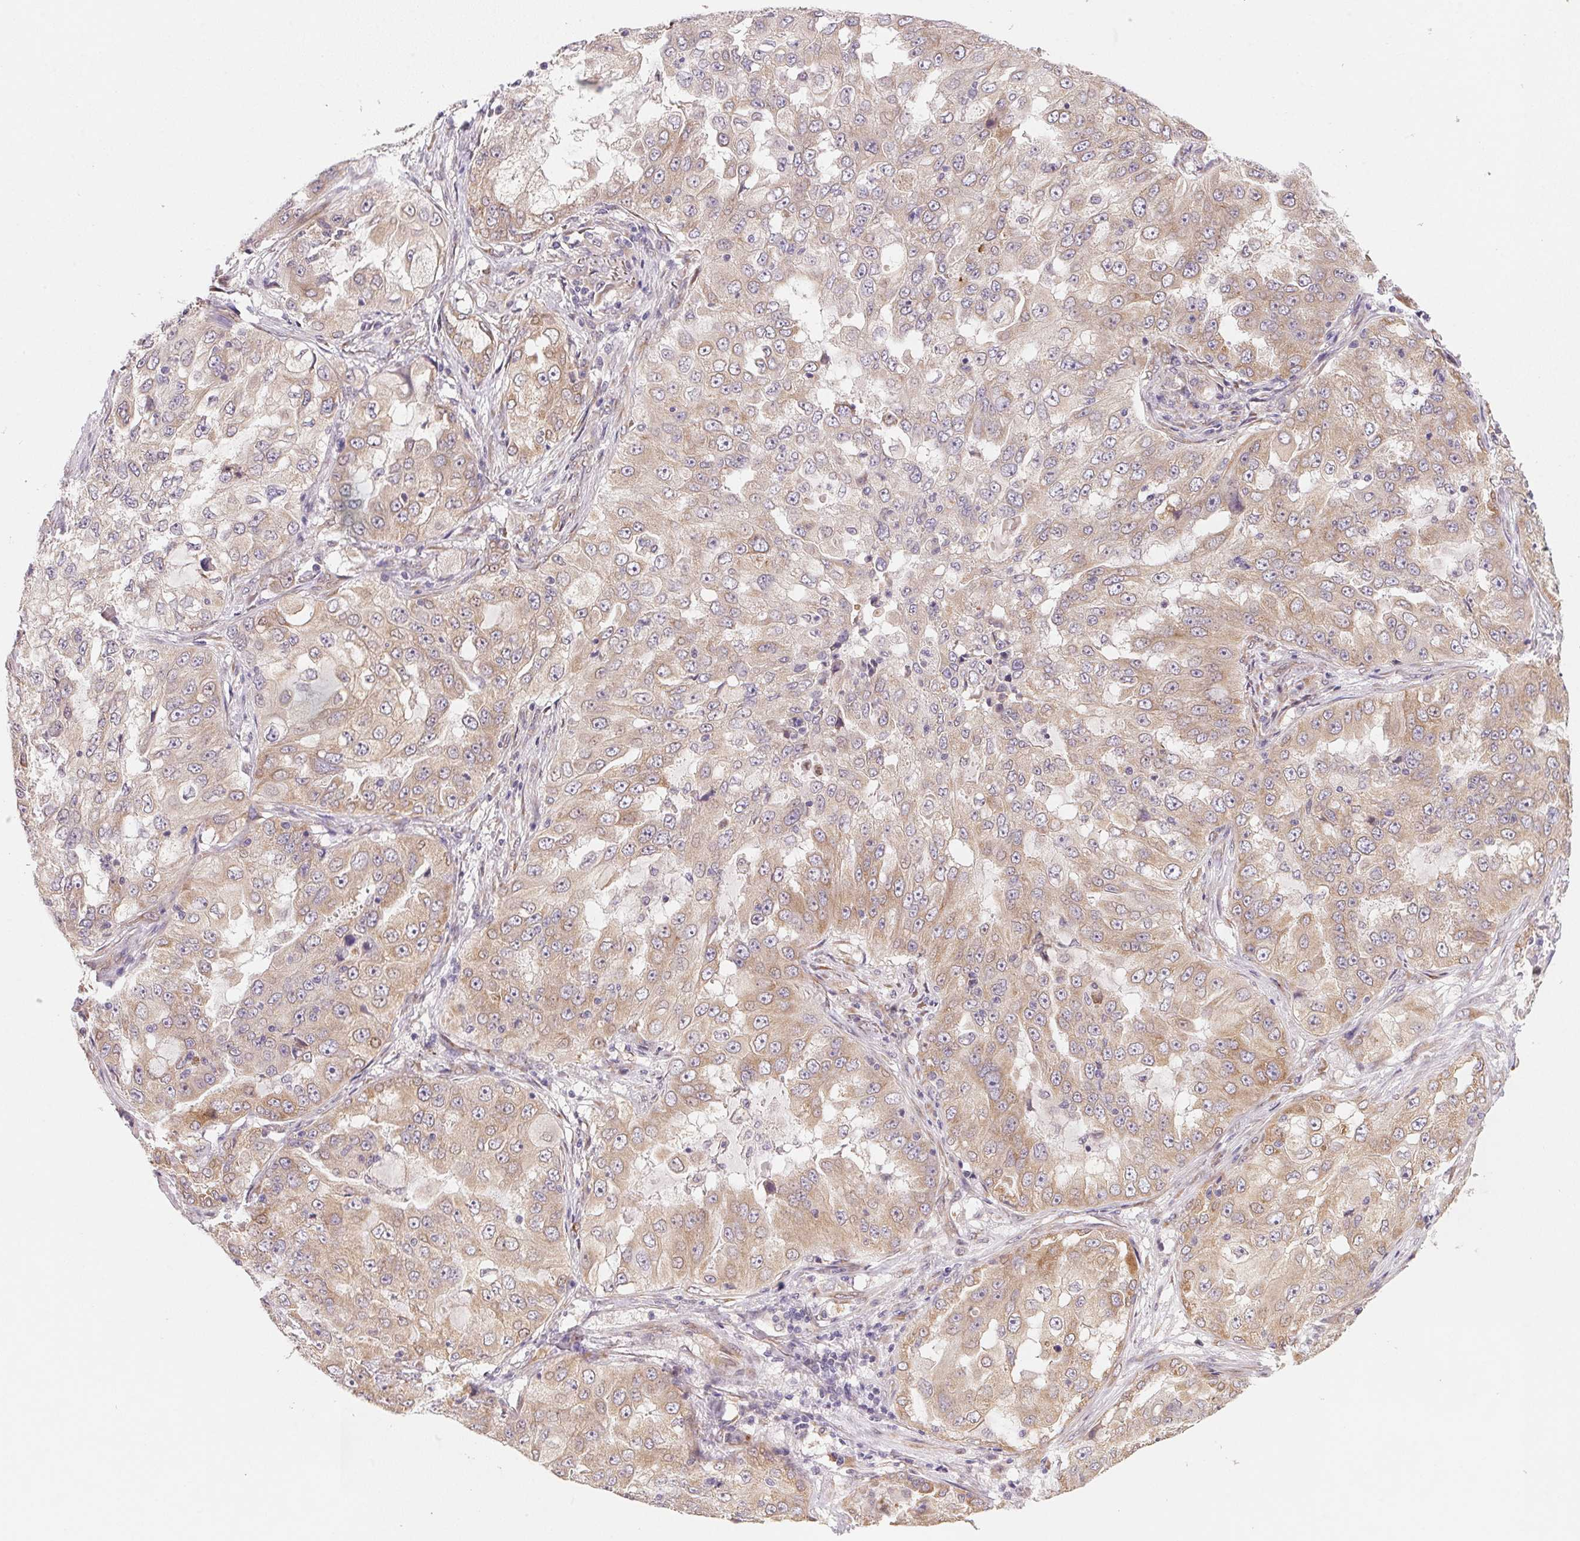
{"staining": {"intensity": "weak", "quantity": "25%-75%", "location": "cytoplasmic/membranous"}, "tissue": "lung cancer", "cell_type": "Tumor cells", "image_type": "cancer", "snomed": [{"axis": "morphology", "description": "Adenocarcinoma, NOS"}, {"axis": "topography", "description": "Lung"}], "caption": "The histopathology image exhibits staining of lung cancer, revealing weak cytoplasmic/membranous protein expression (brown color) within tumor cells.", "gene": "EI24", "patient": {"sex": "female", "age": 61}}